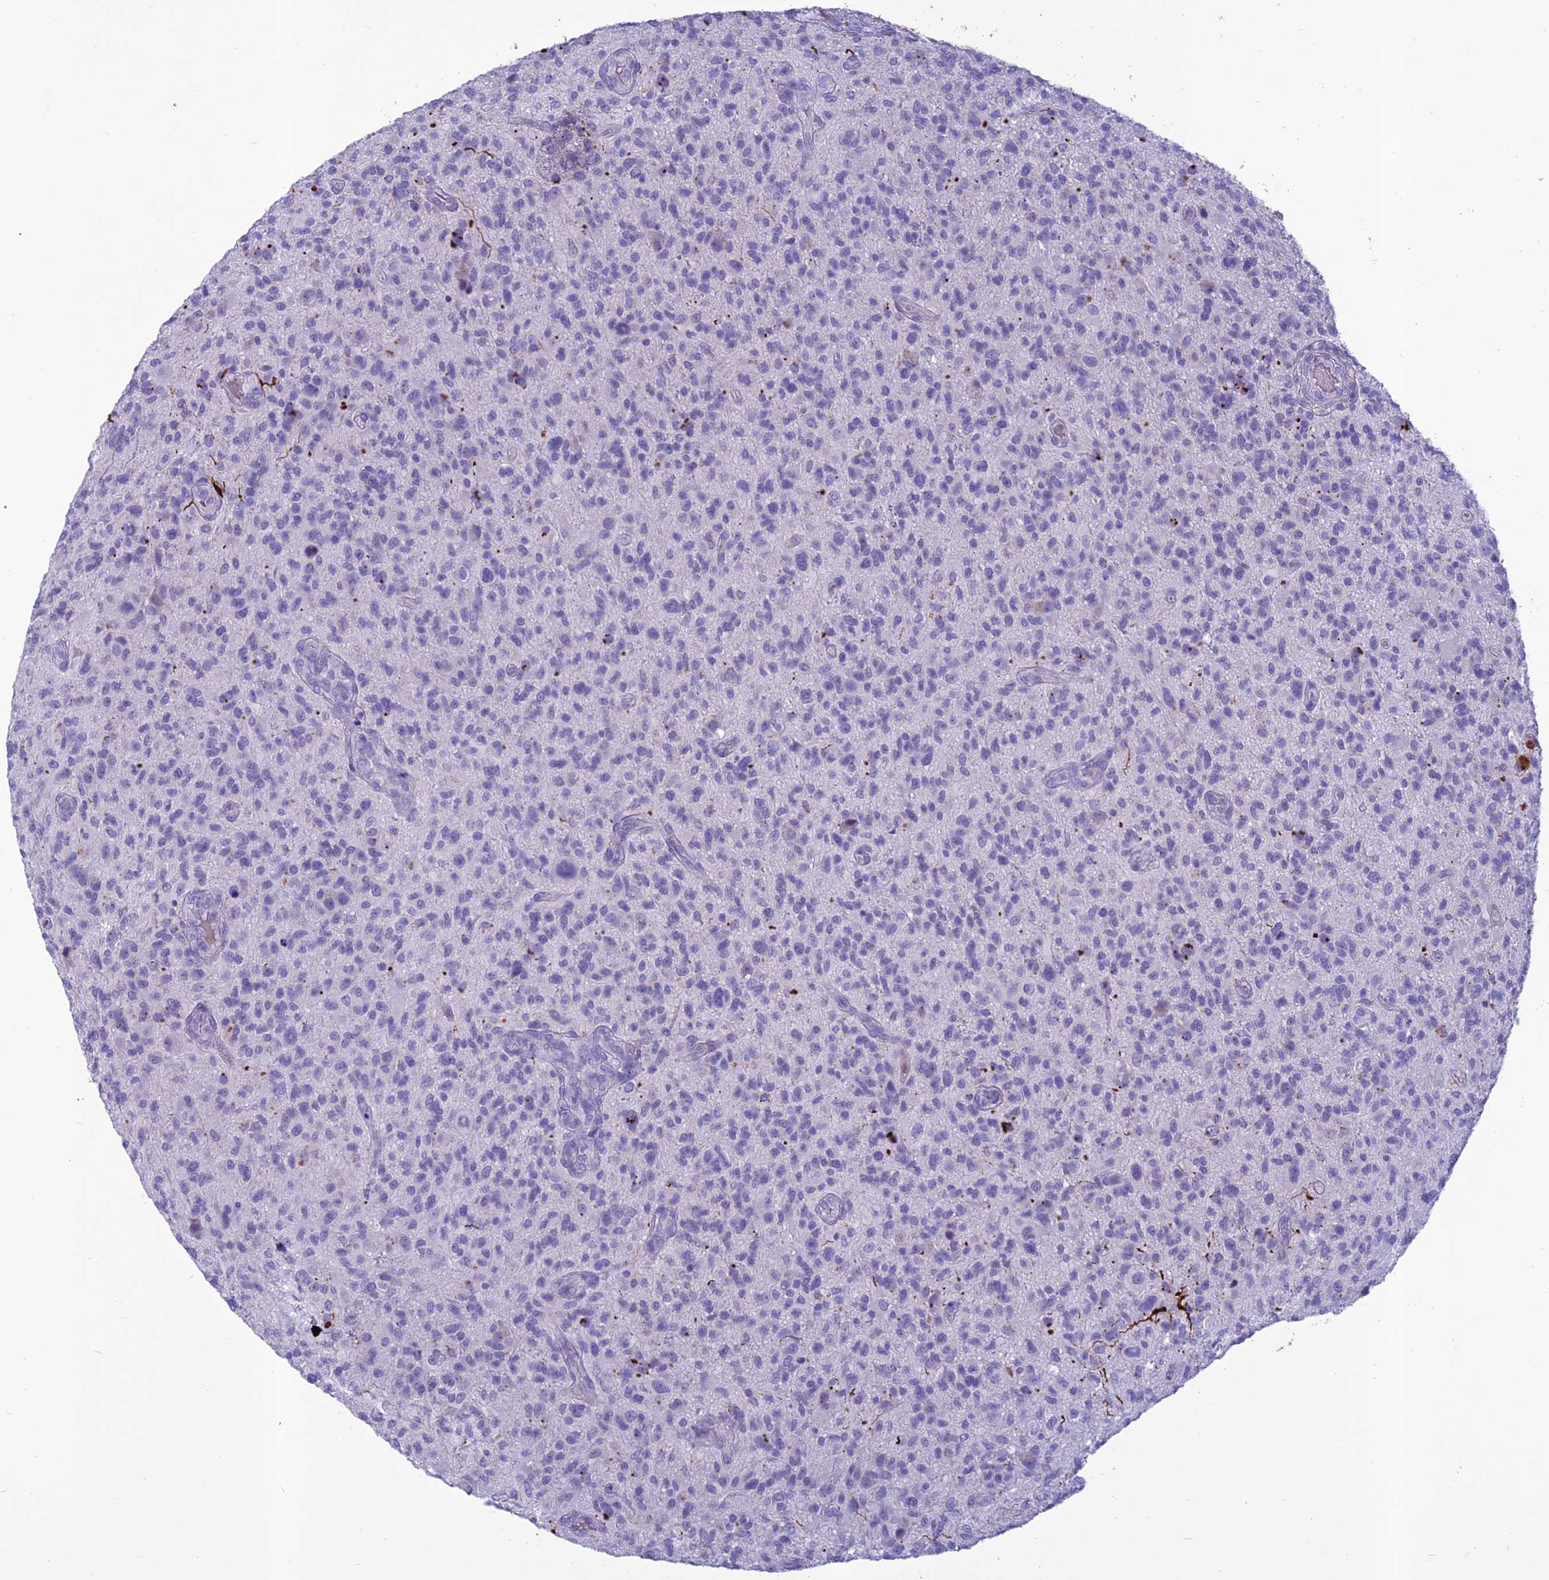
{"staining": {"intensity": "negative", "quantity": "none", "location": "none"}, "tissue": "glioma", "cell_type": "Tumor cells", "image_type": "cancer", "snomed": [{"axis": "morphology", "description": "Glioma, malignant, High grade"}, {"axis": "topography", "description": "Brain"}], "caption": "IHC histopathology image of neoplastic tissue: malignant glioma (high-grade) stained with DAB (3,3'-diaminobenzidine) displays no significant protein expression in tumor cells.", "gene": "IFT172", "patient": {"sex": "male", "age": 47}}